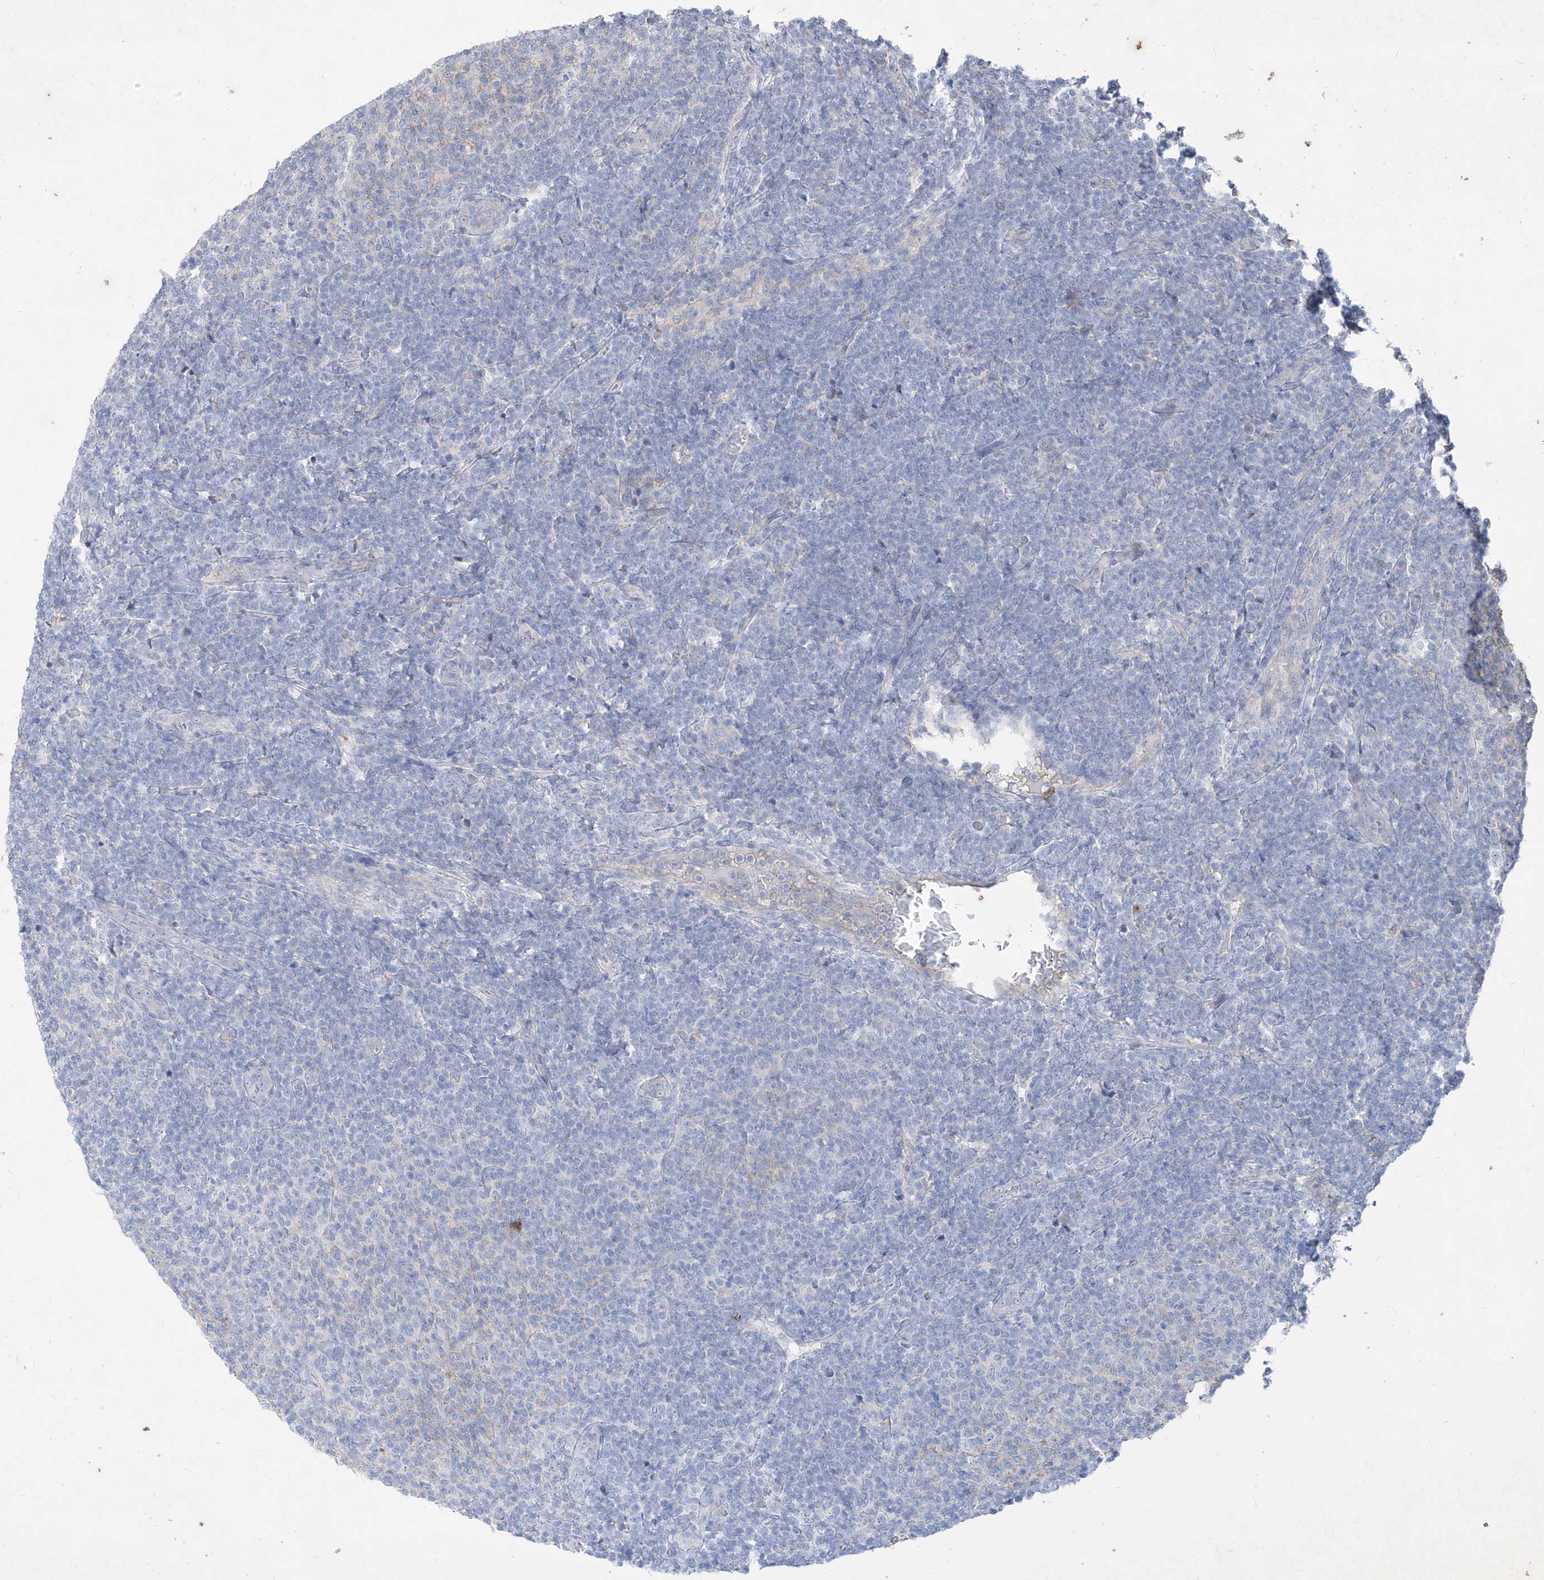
{"staining": {"intensity": "negative", "quantity": "none", "location": "none"}, "tissue": "lymphoma", "cell_type": "Tumor cells", "image_type": "cancer", "snomed": [{"axis": "morphology", "description": "Malignant lymphoma, non-Hodgkin's type, Low grade"}, {"axis": "topography", "description": "Lymph node"}], "caption": "IHC of malignant lymphoma, non-Hodgkin's type (low-grade) exhibits no expression in tumor cells.", "gene": "C4A", "patient": {"sex": "male", "age": 66}}